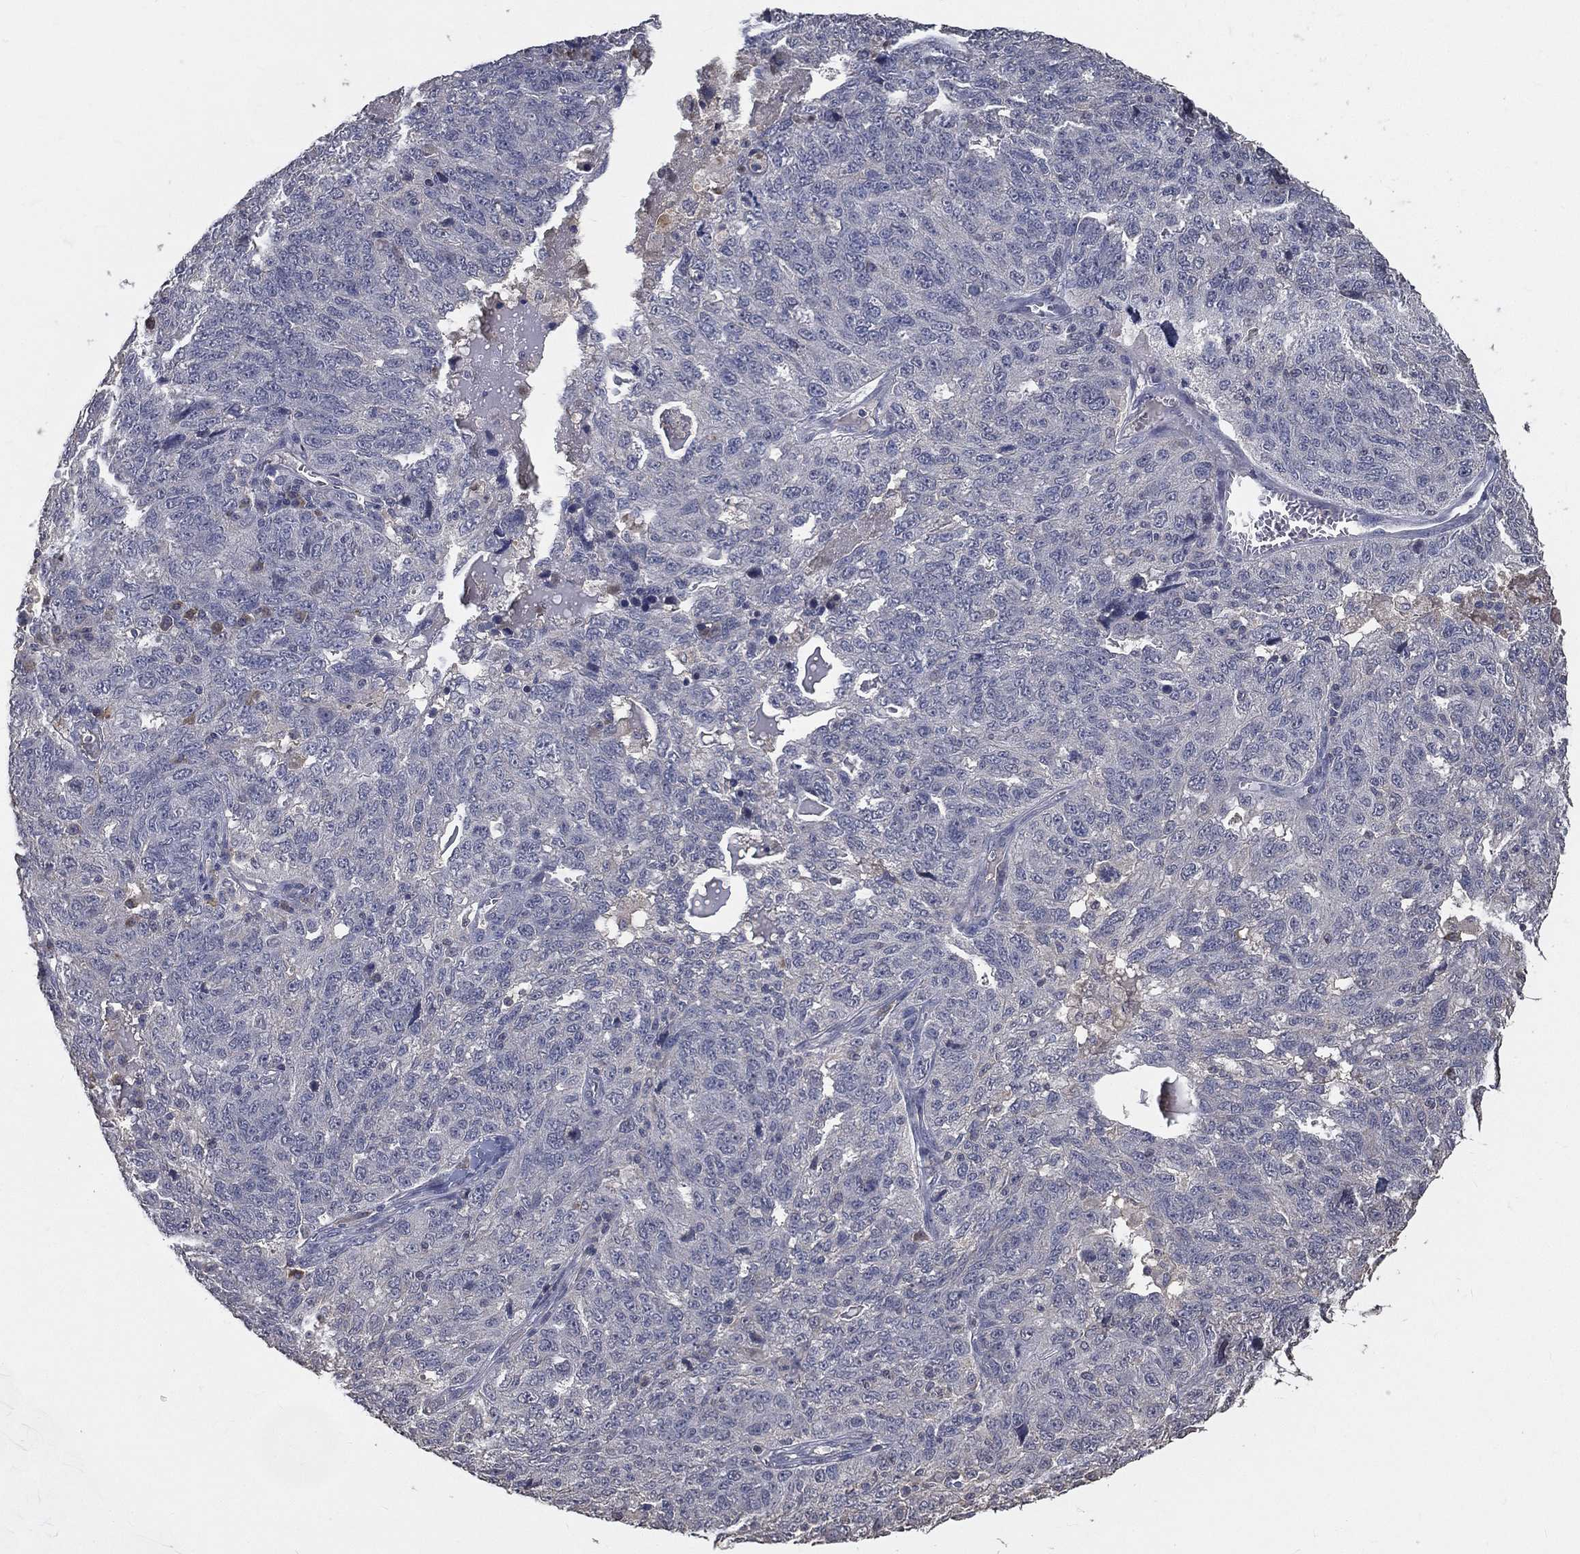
{"staining": {"intensity": "negative", "quantity": "none", "location": "none"}, "tissue": "ovarian cancer", "cell_type": "Tumor cells", "image_type": "cancer", "snomed": [{"axis": "morphology", "description": "Cystadenocarcinoma, serous, NOS"}, {"axis": "topography", "description": "Ovary"}], "caption": "A high-resolution histopathology image shows IHC staining of ovarian cancer (serous cystadenocarcinoma), which exhibits no significant expression in tumor cells. (DAB (3,3'-diaminobenzidine) IHC with hematoxylin counter stain).", "gene": "SNAP25", "patient": {"sex": "female", "age": 71}}